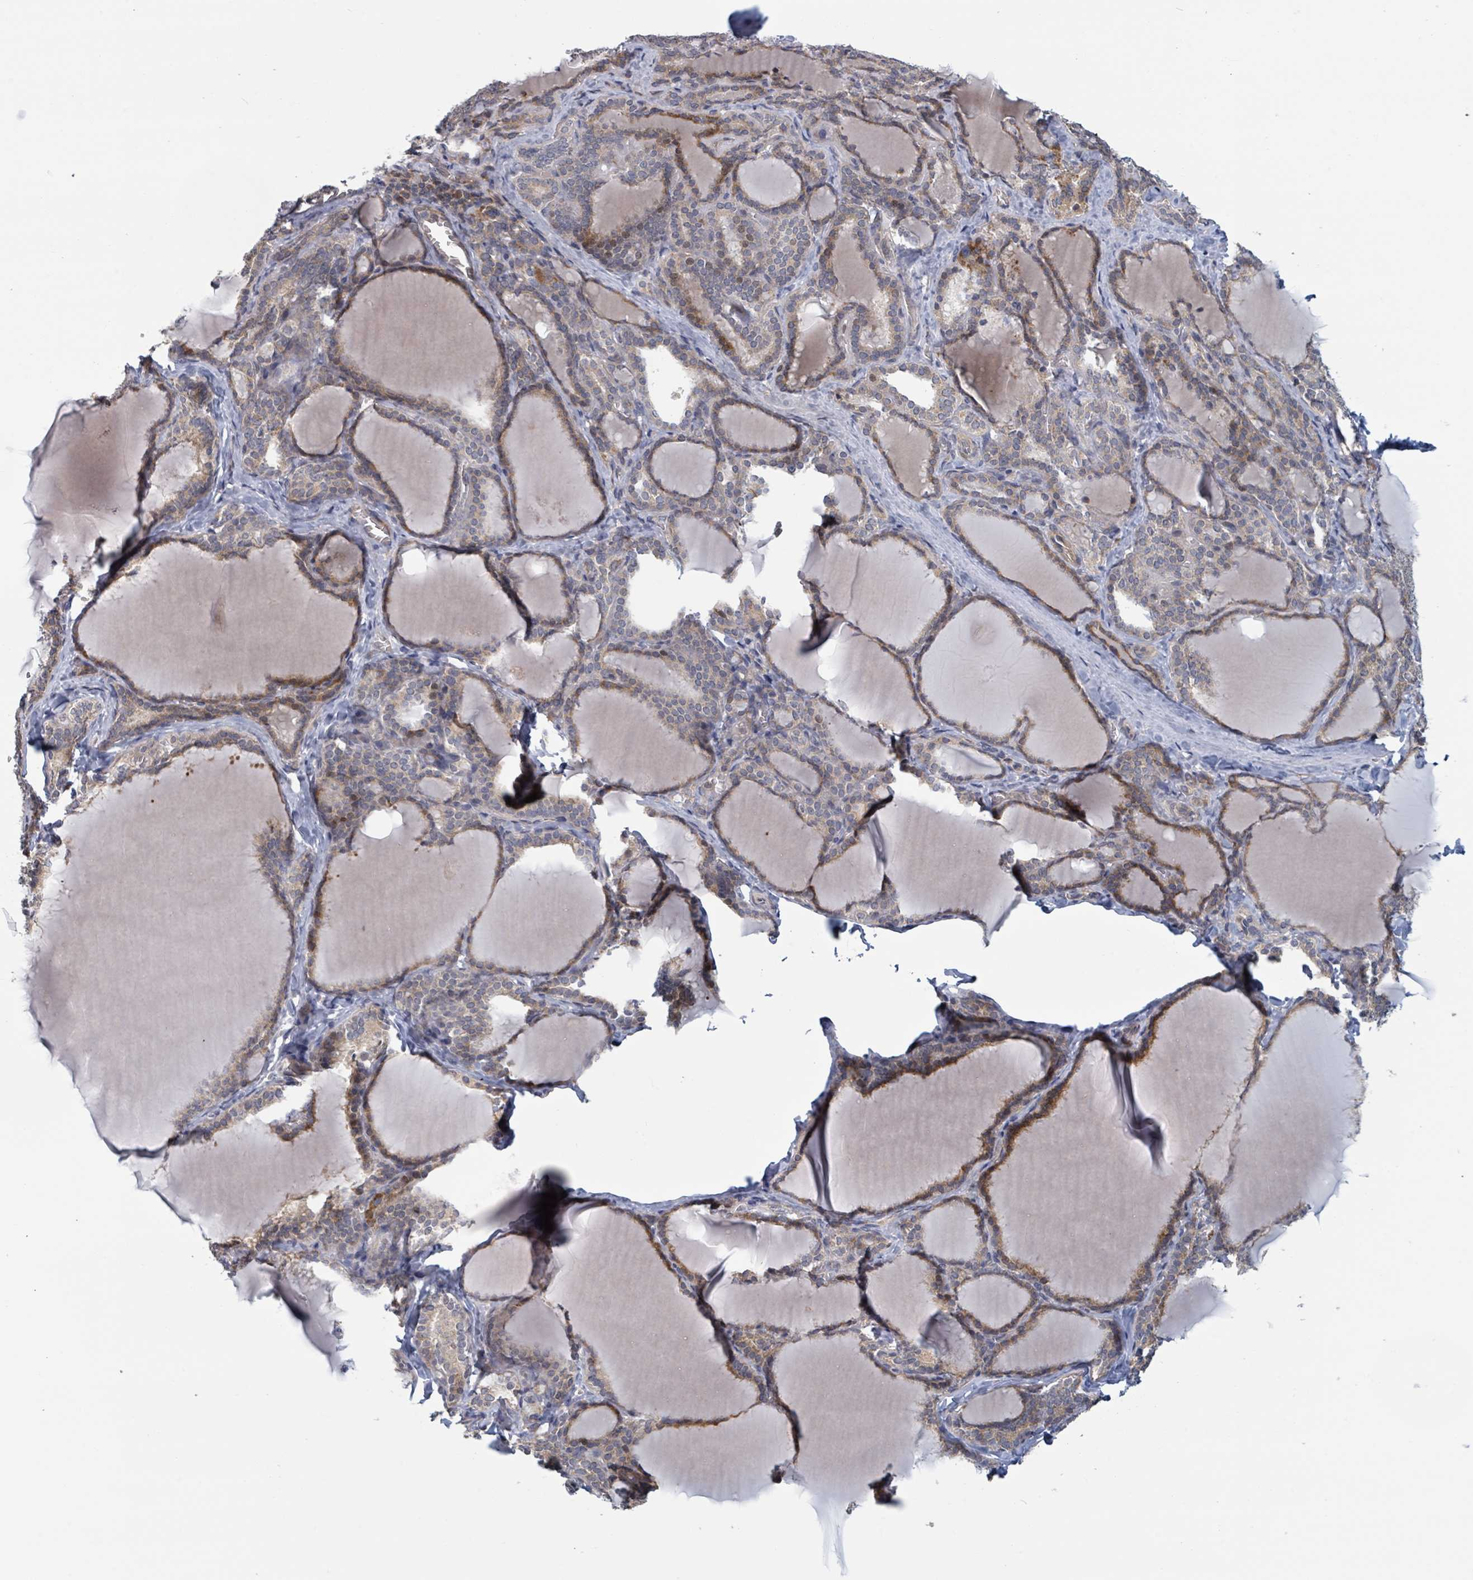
{"staining": {"intensity": "strong", "quantity": "25%-75%", "location": "cytoplasmic/membranous"}, "tissue": "thyroid gland", "cell_type": "Glandular cells", "image_type": "normal", "snomed": [{"axis": "morphology", "description": "Normal tissue, NOS"}, {"axis": "topography", "description": "Thyroid gland"}], "caption": "A histopathology image of human thyroid gland stained for a protein exhibits strong cytoplasmic/membranous brown staining in glandular cells. The staining is performed using DAB brown chromogen to label protein expression. The nuclei are counter-stained blue using hematoxylin.", "gene": "HIVEP1", "patient": {"sex": "female", "age": 31}}